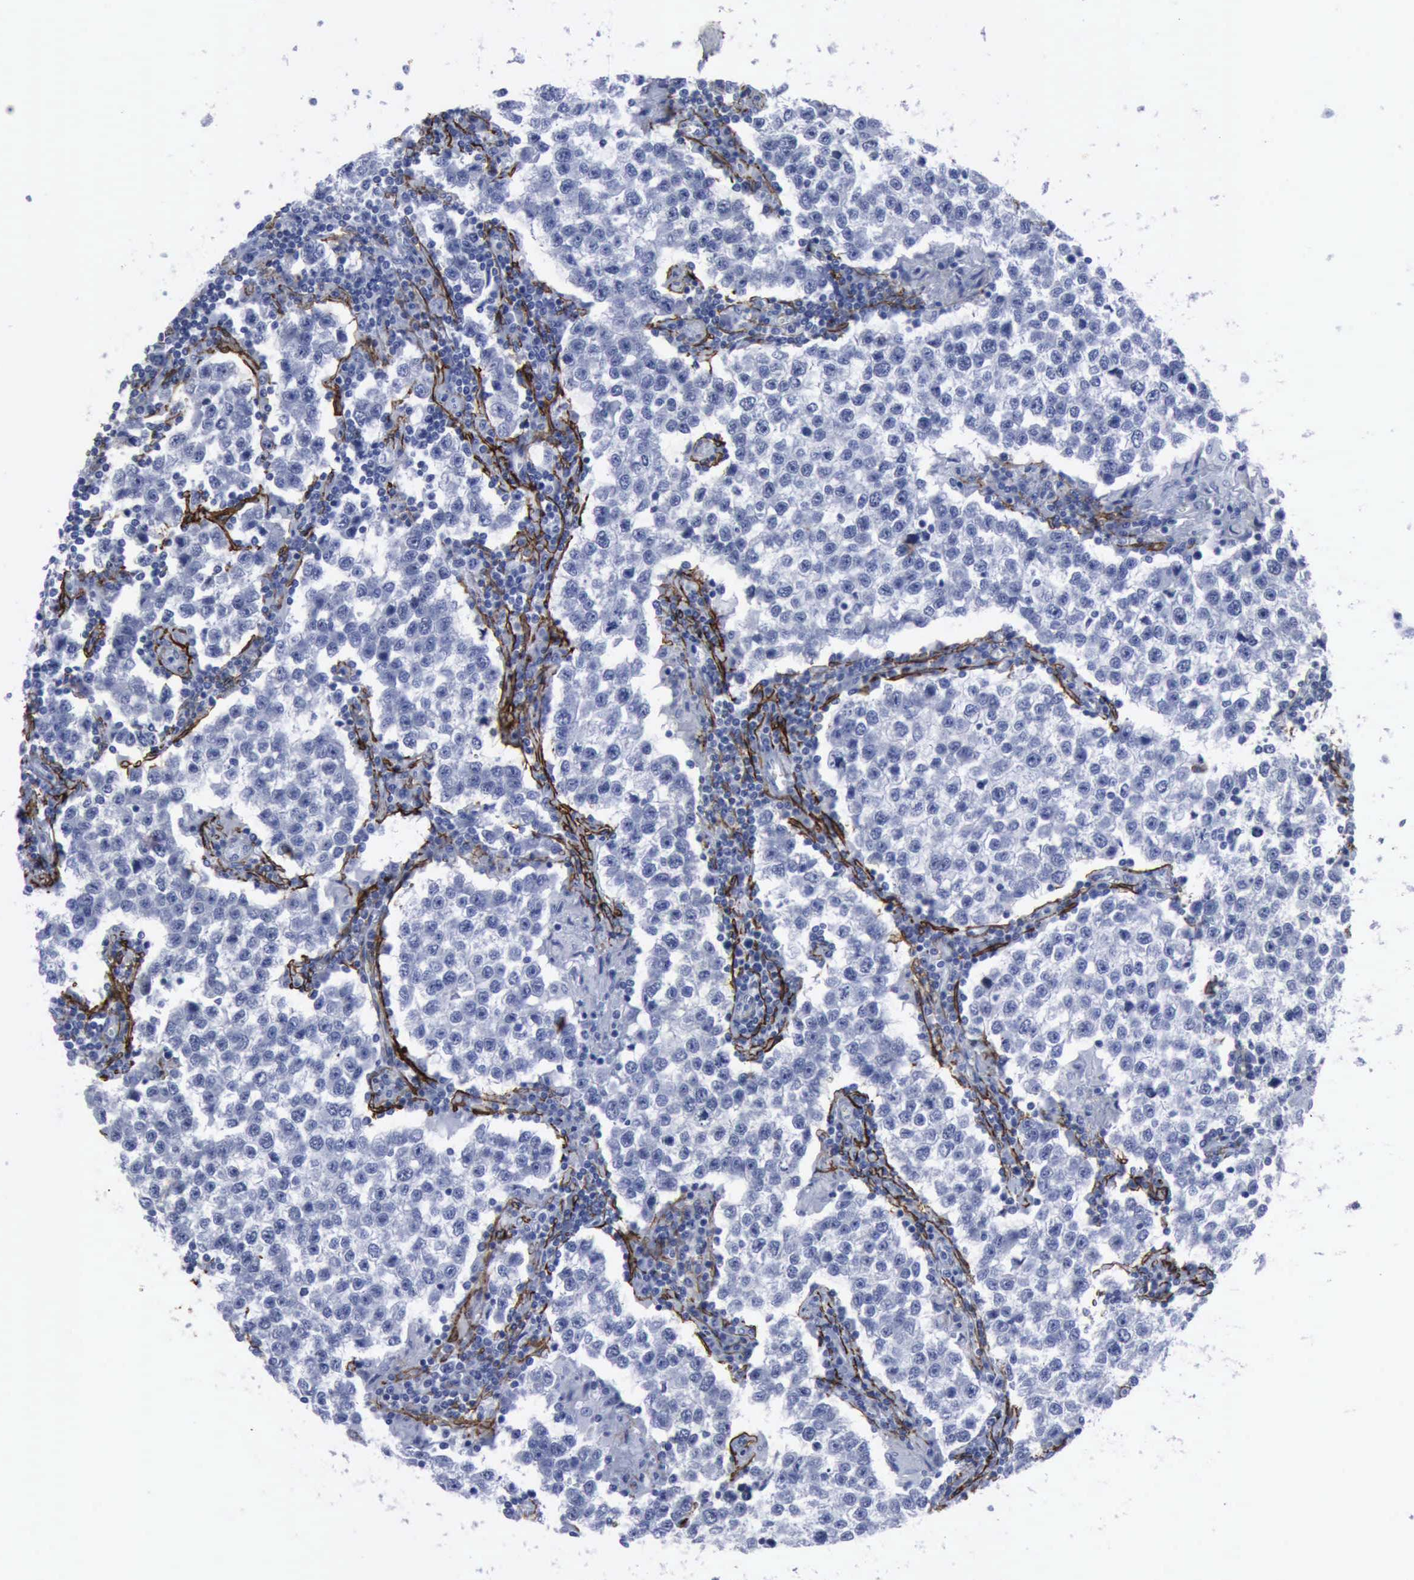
{"staining": {"intensity": "negative", "quantity": "none", "location": "none"}, "tissue": "testis cancer", "cell_type": "Tumor cells", "image_type": "cancer", "snomed": [{"axis": "morphology", "description": "Seminoma, NOS"}, {"axis": "topography", "description": "Testis"}], "caption": "DAB immunohistochemical staining of seminoma (testis) shows no significant staining in tumor cells.", "gene": "NGFR", "patient": {"sex": "male", "age": 36}}